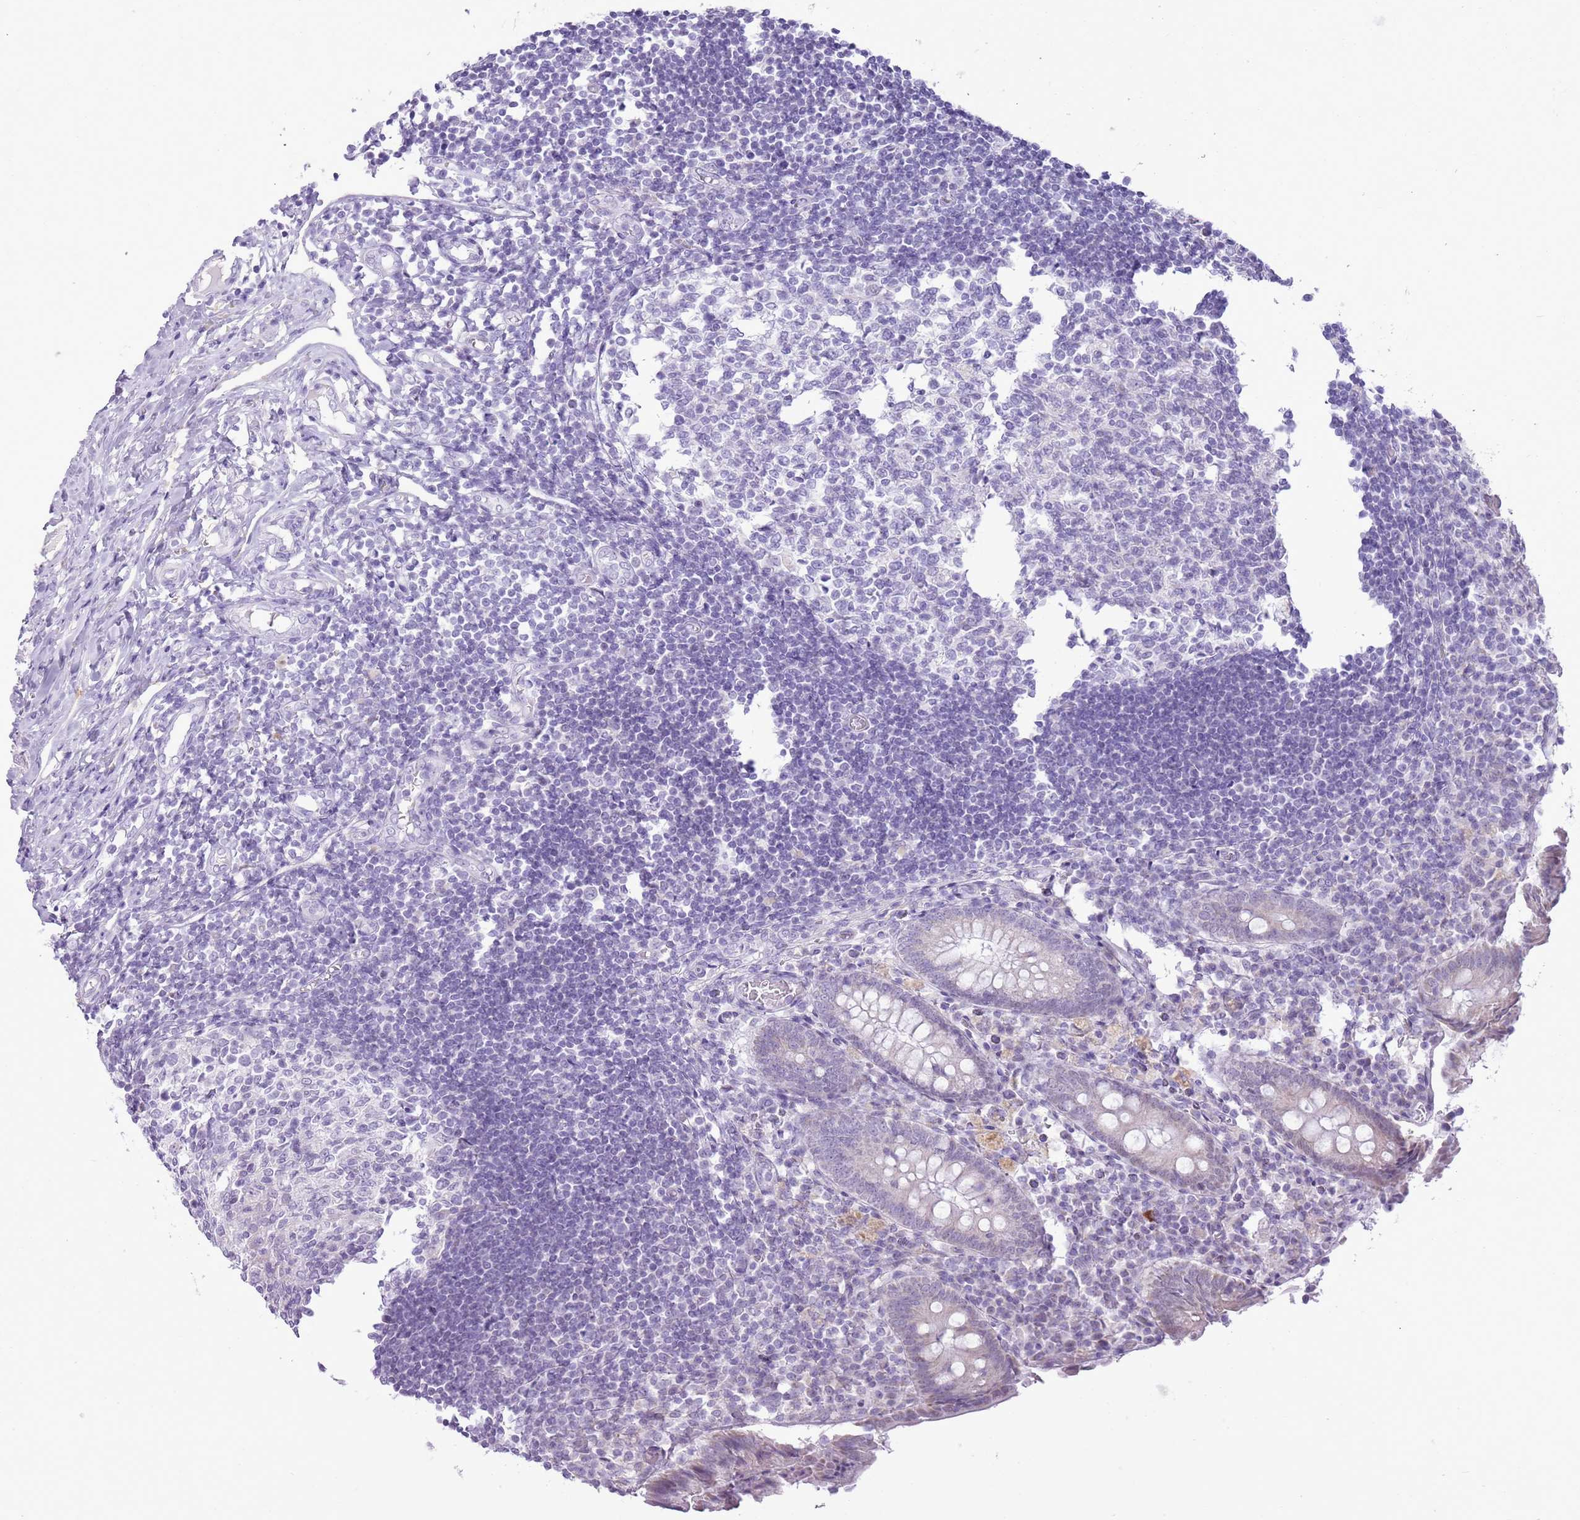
{"staining": {"intensity": "negative", "quantity": "none", "location": "none"}, "tissue": "appendix", "cell_type": "Glandular cells", "image_type": "normal", "snomed": [{"axis": "morphology", "description": "Normal tissue, NOS"}, {"axis": "topography", "description": "Appendix"}], "caption": "Glandular cells show no significant expression in unremarkable appendix.", "gene": "RPL3L", "patient": {"sex": "female", "age": 17}}